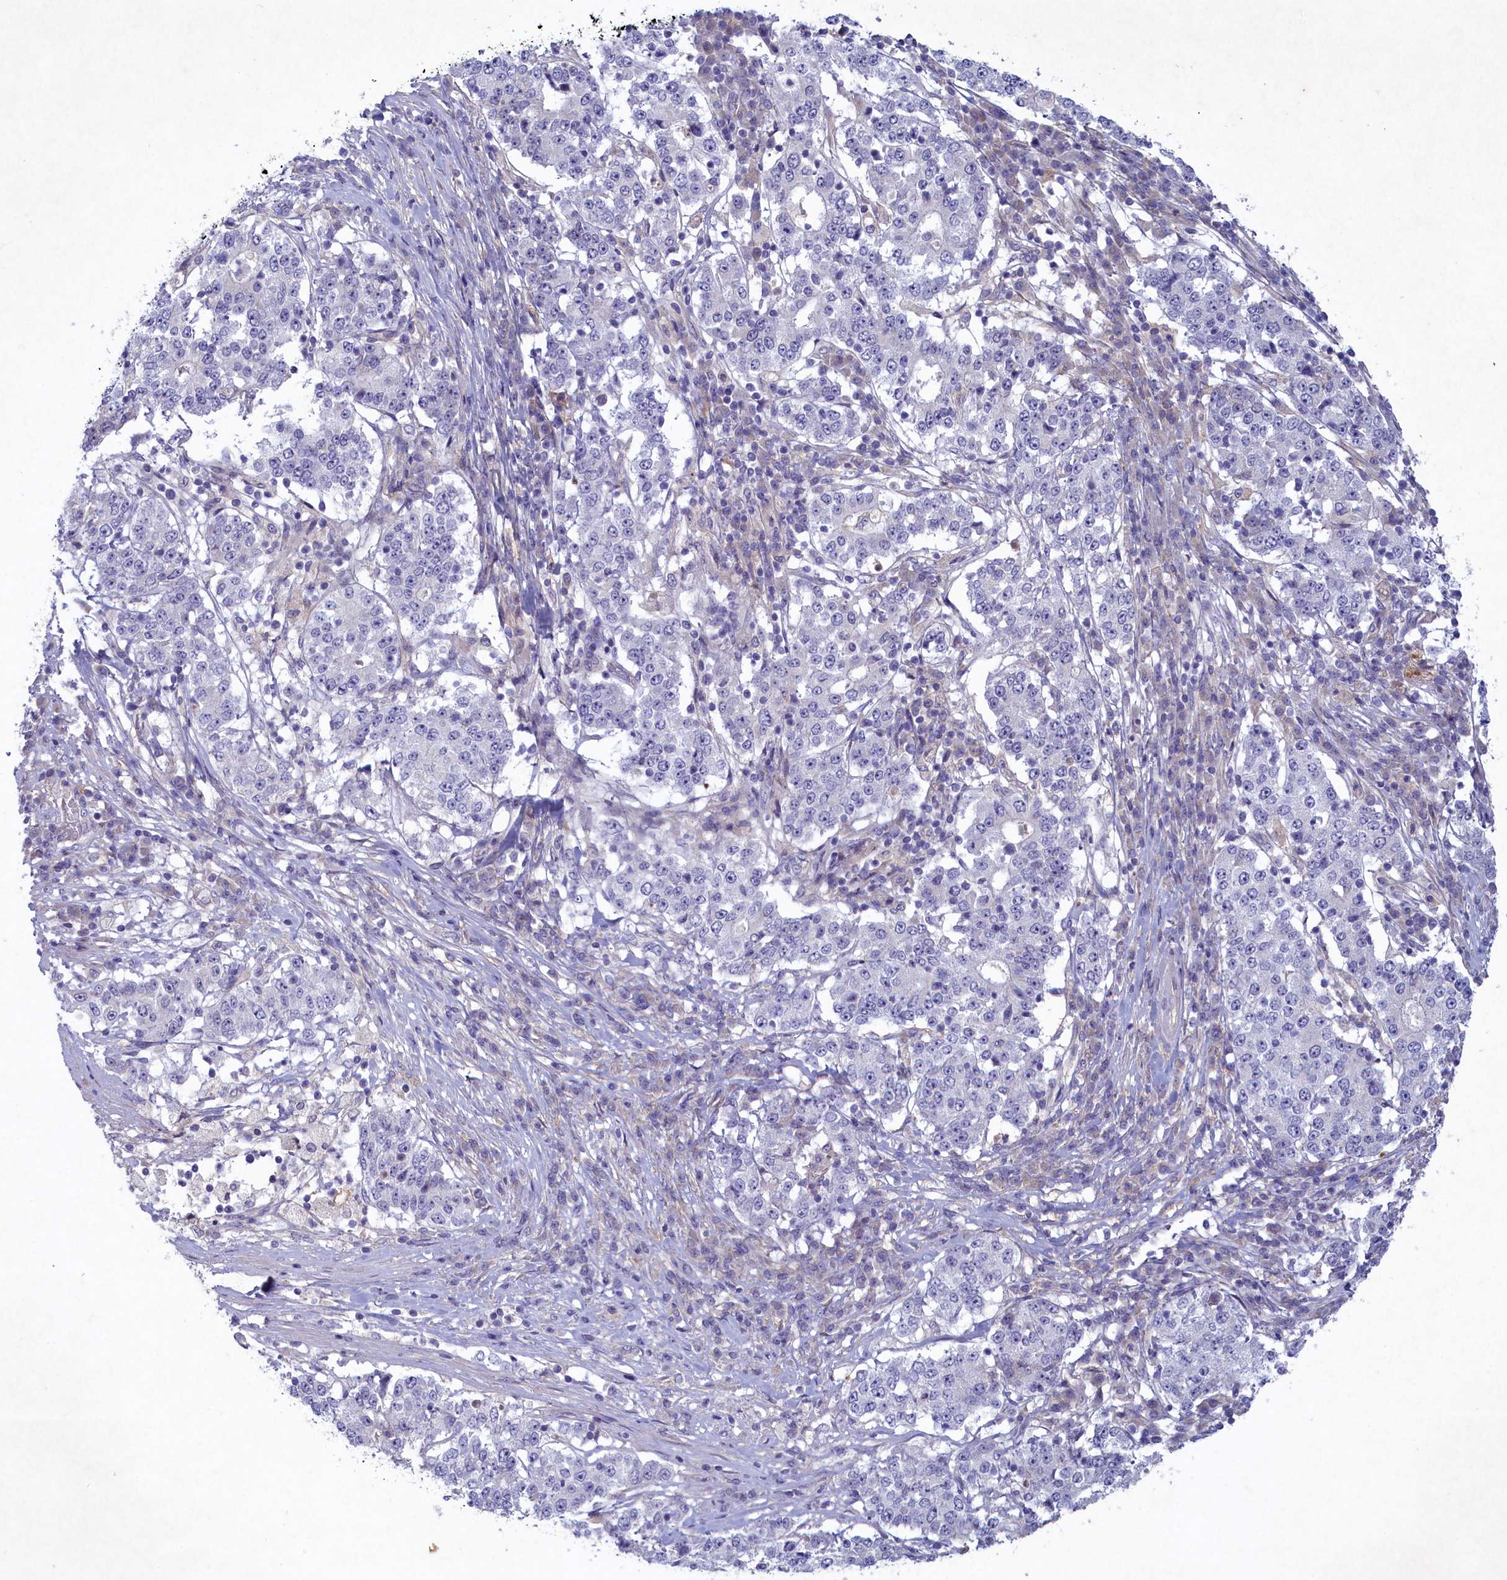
{"staining": {"intensity": "negative", "quantity": "none", "location": "none"}, "tissue": "stomach cancer", "cell_type": "Tumor cells", "image_type": "cancer", "snomed": [{"axis": "morphology", "description": "Adenocarcinoma, NOS"}, {"axis": "topography", "description": "Stomach"}], "caption": "A photomicrograph of human stomach adenocarcinoma is negative for staining in tumor cells. (Stains: DAB (3,3'-diaminobenzidine) immunohistochemistry (IHC) with hematoxylin counter stain, Microscopy: brightfield microscopy at high magnification).", "gene": "PLEKHG6", "patient": {"sex": "male", "age": 59}}